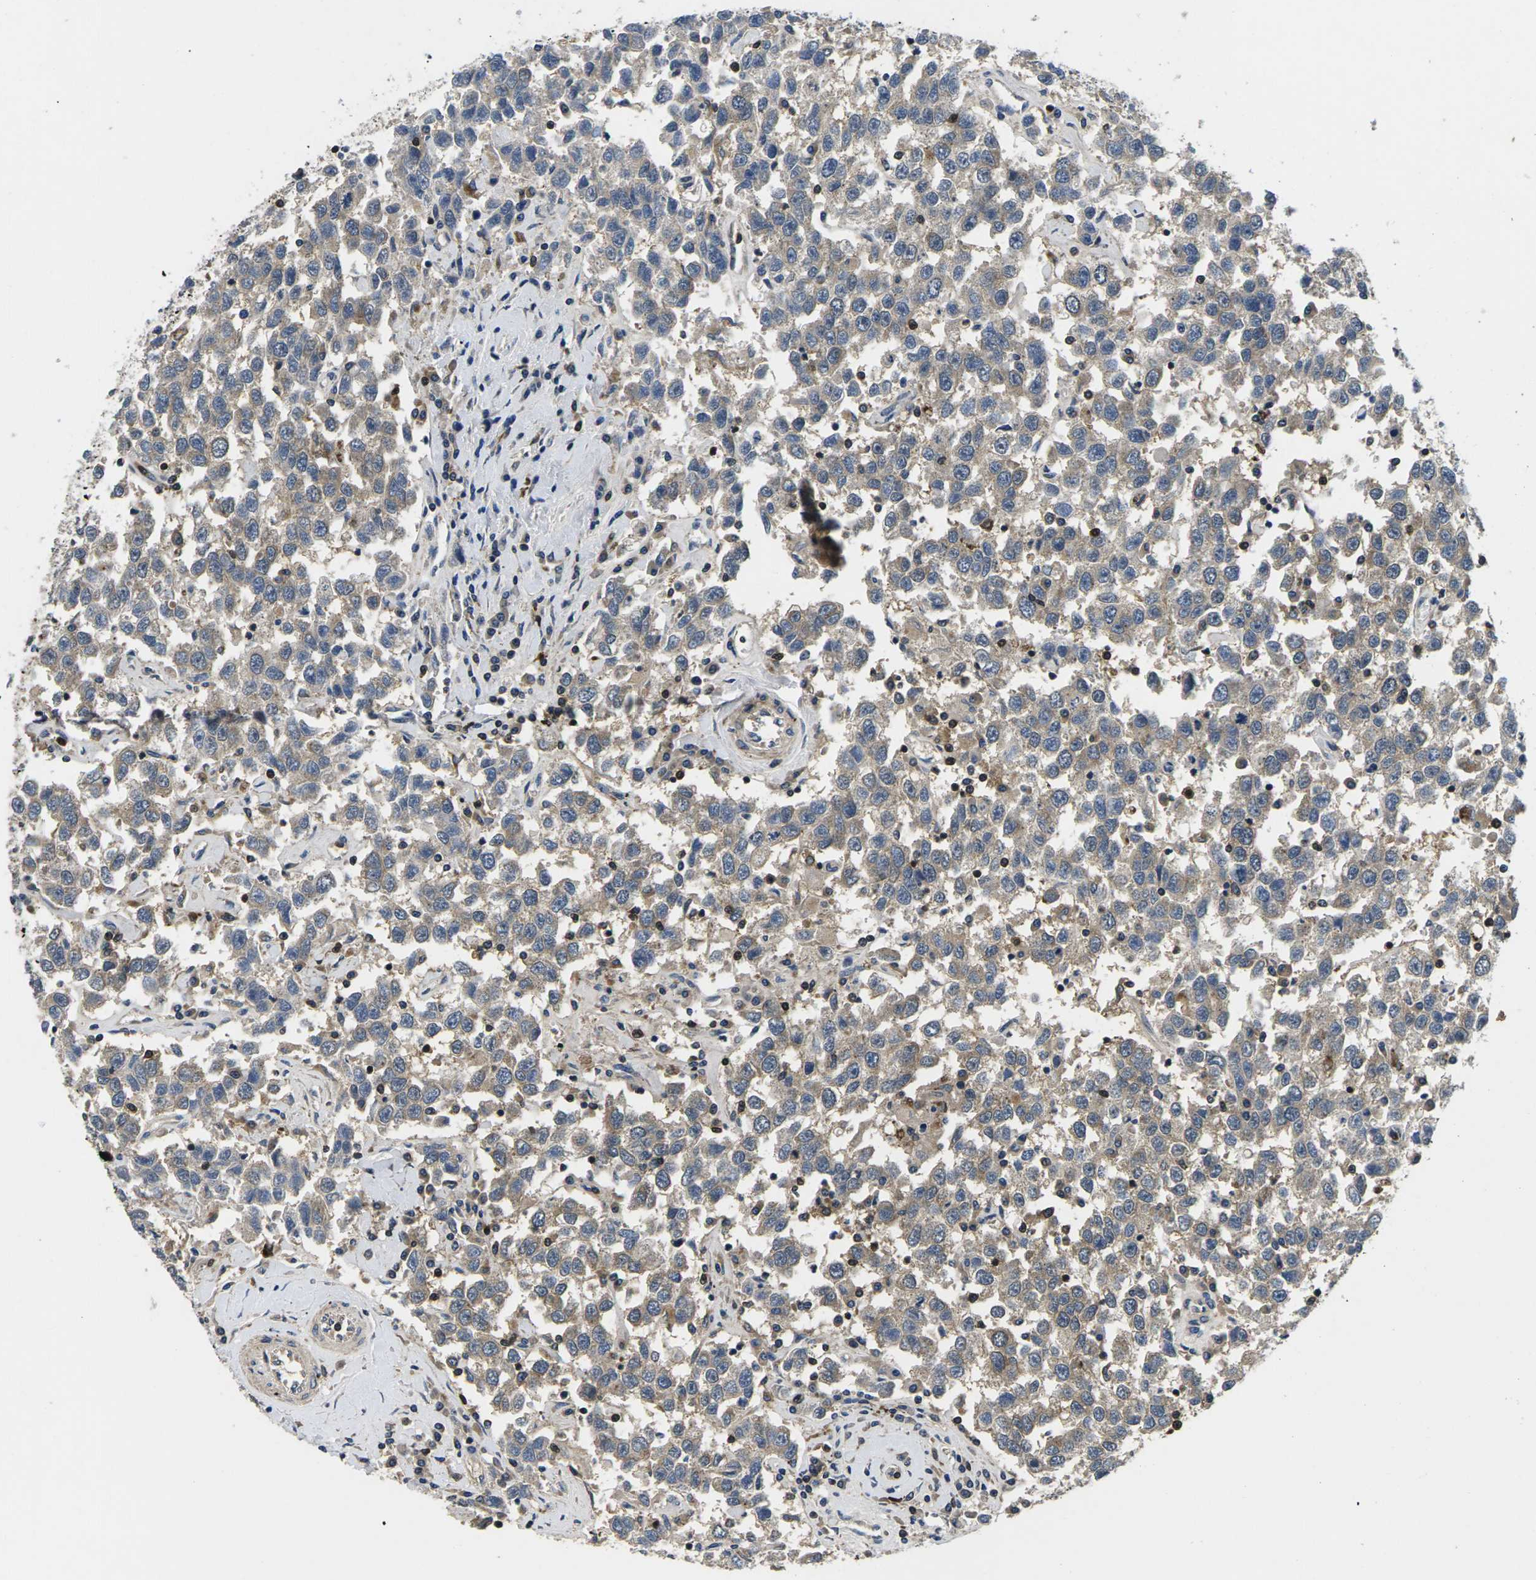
{"staining": {"intensity": "weak", "quantity": ">75%", "location": "cytoplasmic/membranous"}, "tissue": "testis cancer", "cell_type": "Tumor cells", "image_type": "cancer", "snomed": [{"axis": "morphology", "description": "Seminoma, NOS"}, {"axis": "topography", "description": "Testis"}], "caption": "Immunohistochemistry (IHC) (DAB (3,3'-diaminobenzidine)) staining of human testis seminoma reveals weak cytoplasmic/membranous protein positivity in approximately >75% of tumor cells.", "gene": "PLCE1", "patient": {"sex": "male", "age": 41}}